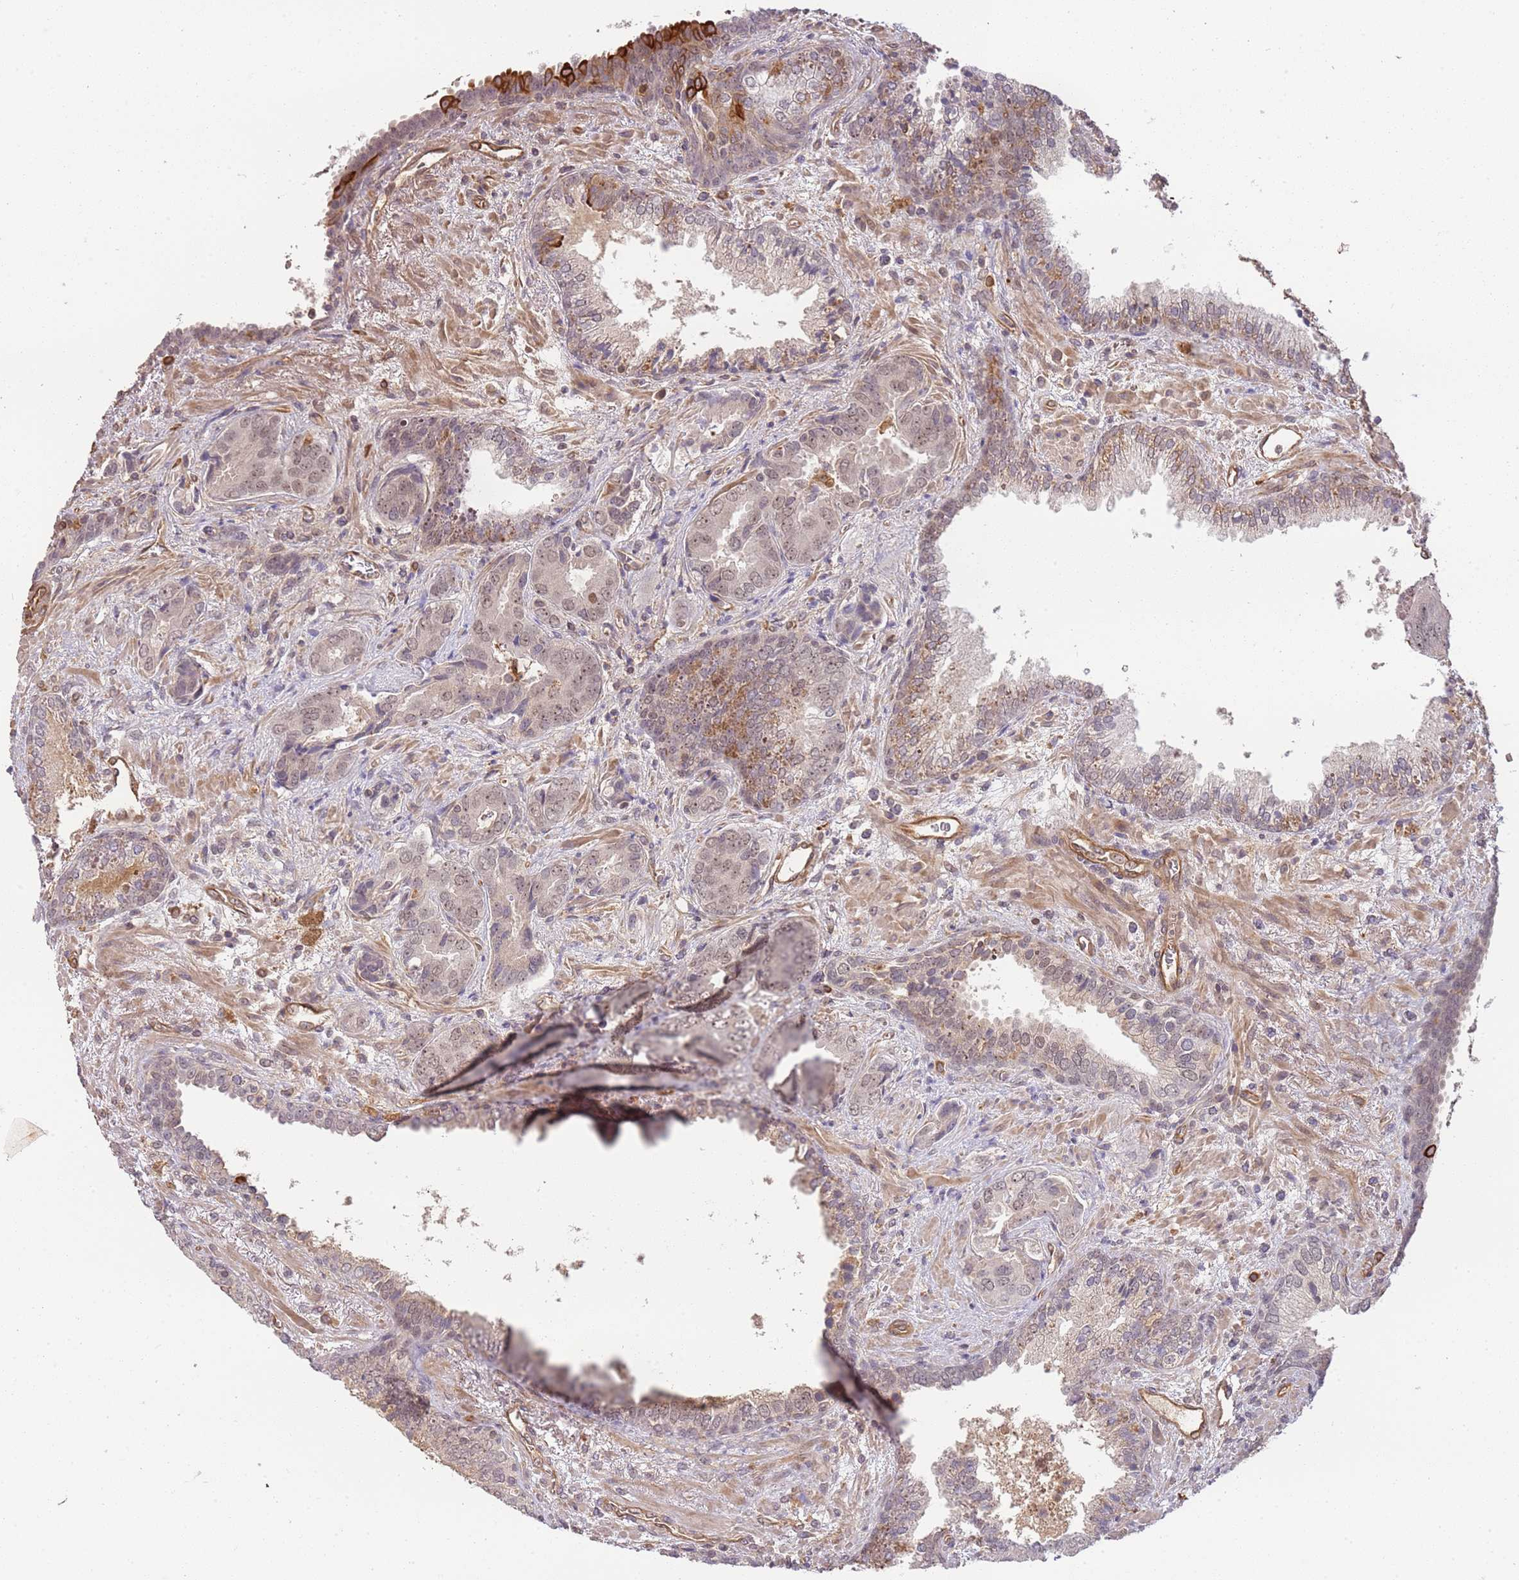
{"staining": {"intensity": "weak", "quantity": "25%-75%", "location": "nuclear"}, "tissue": "prostate cancer", "cell_type": "Tumor cells", "image_type": "cancer", "snomed": [{"axis": "morphology", "description": "Adenocarcinoma, High grade"}, {"axis": "topography", "description": "Prostate"}], "caption": "Immunohistochemistry of prostate cancer (adenocarcinoma (high-grade)) exhibits low levels of weak nuclear expression in about 25%-75% of tumor cells. (IHC, brightfield microscopy, high magnification).", "gene": "SURF2", "patient": {"sex": "male", "age": 71}}